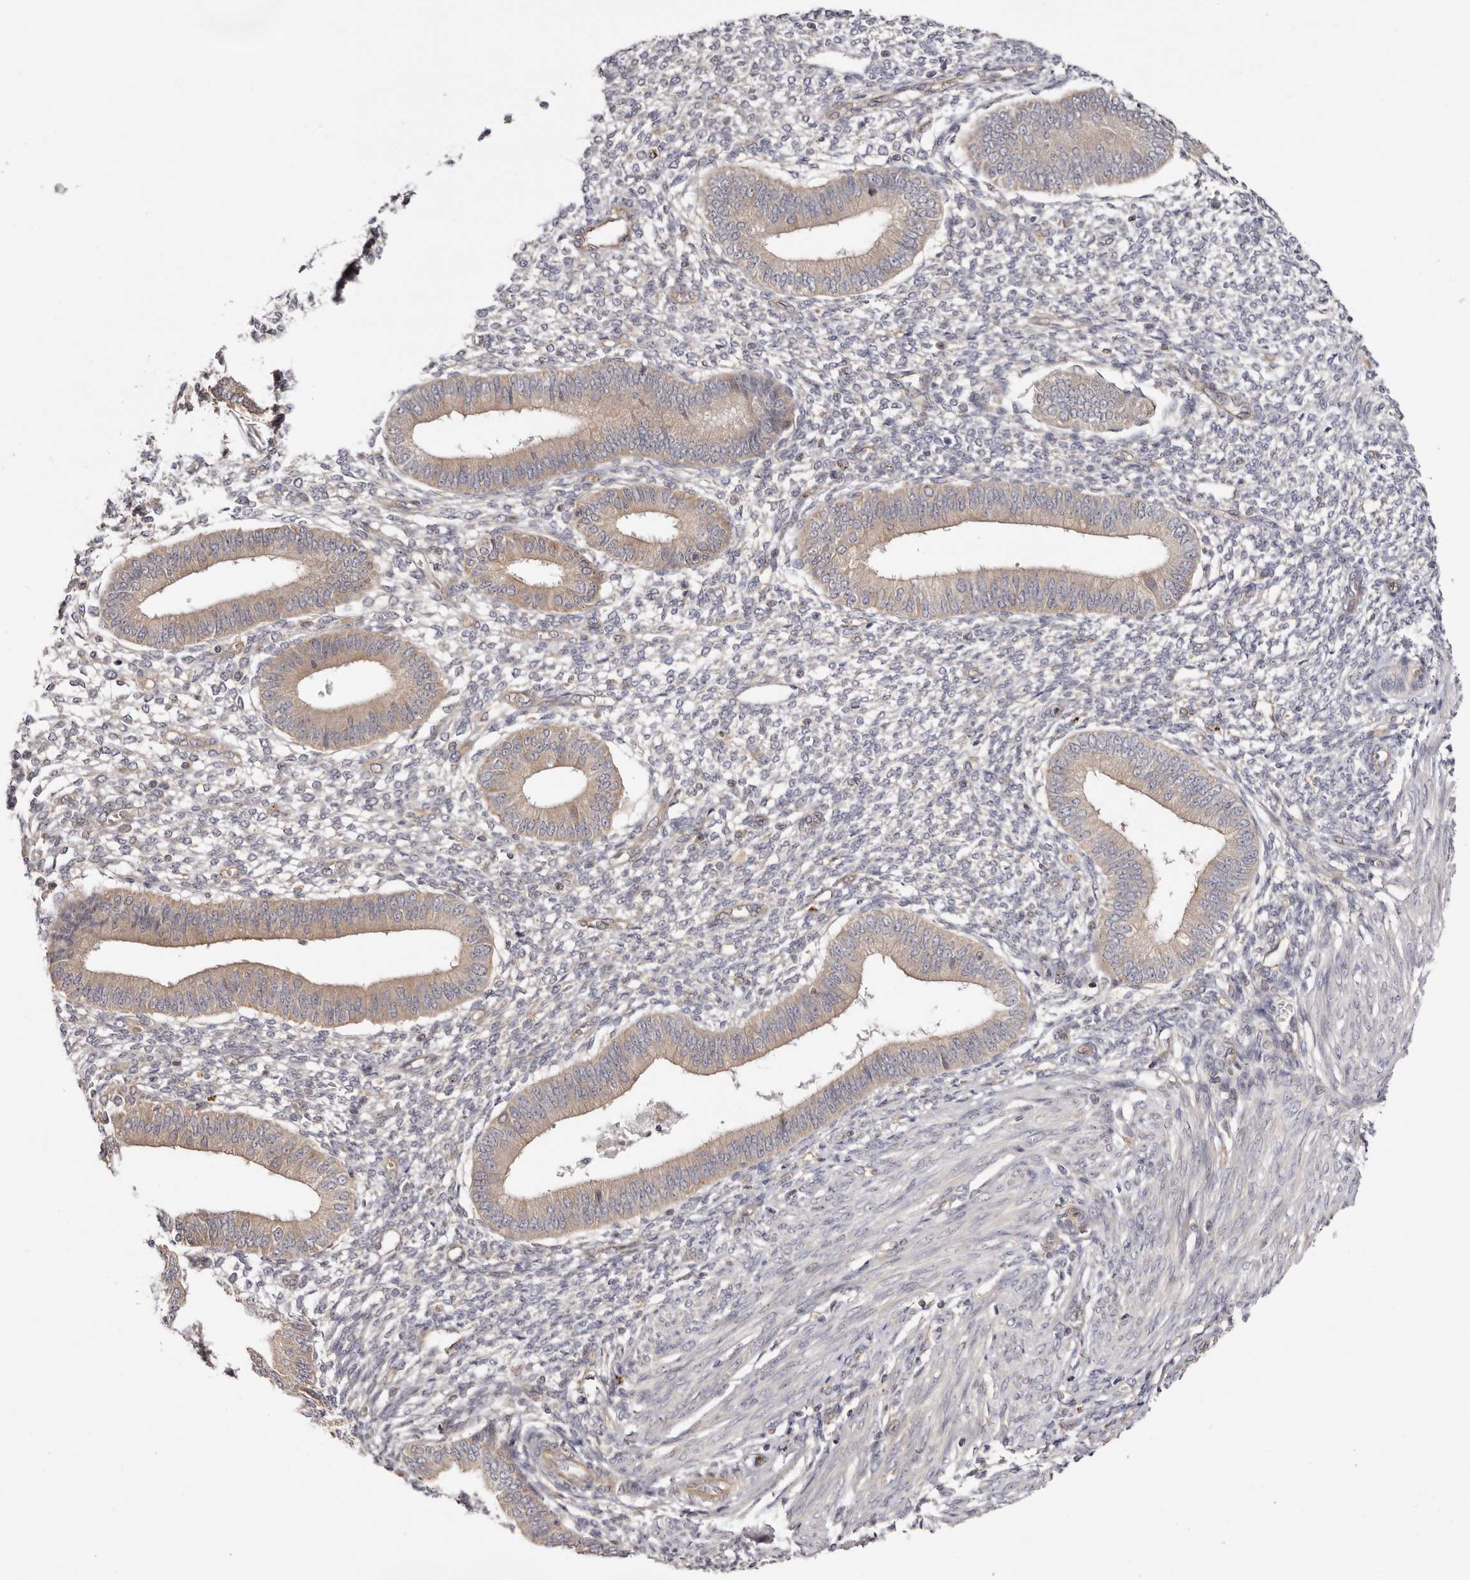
{"staining": {"intensity": "weak", "quantity": "<25%", "location": "cytoplasmic/membranous"}, "tissue": "endometrium", "cell_type": "Cells in endometrial stroma", "image_type": "normal", "snomed": [{"axis": "morphology", "description": "Normal tissue, NOS"}, {"axis": "topography", "description": "Endometrium"}], "caption": "IHC photomicrograph of normal endometrium: human endometrium stained with DAB (3,3'-diaminobenzidine) demonstrates no significant protein staining in cells in endometrial stroma. (Stains: DAB immunohistochemistry (IHC) with hematoxylin counter stain, Microscopy: brightfield microscopy at high magnification).", "gene": "PANK4", "patient": {"sex": "female", "age": 46}}